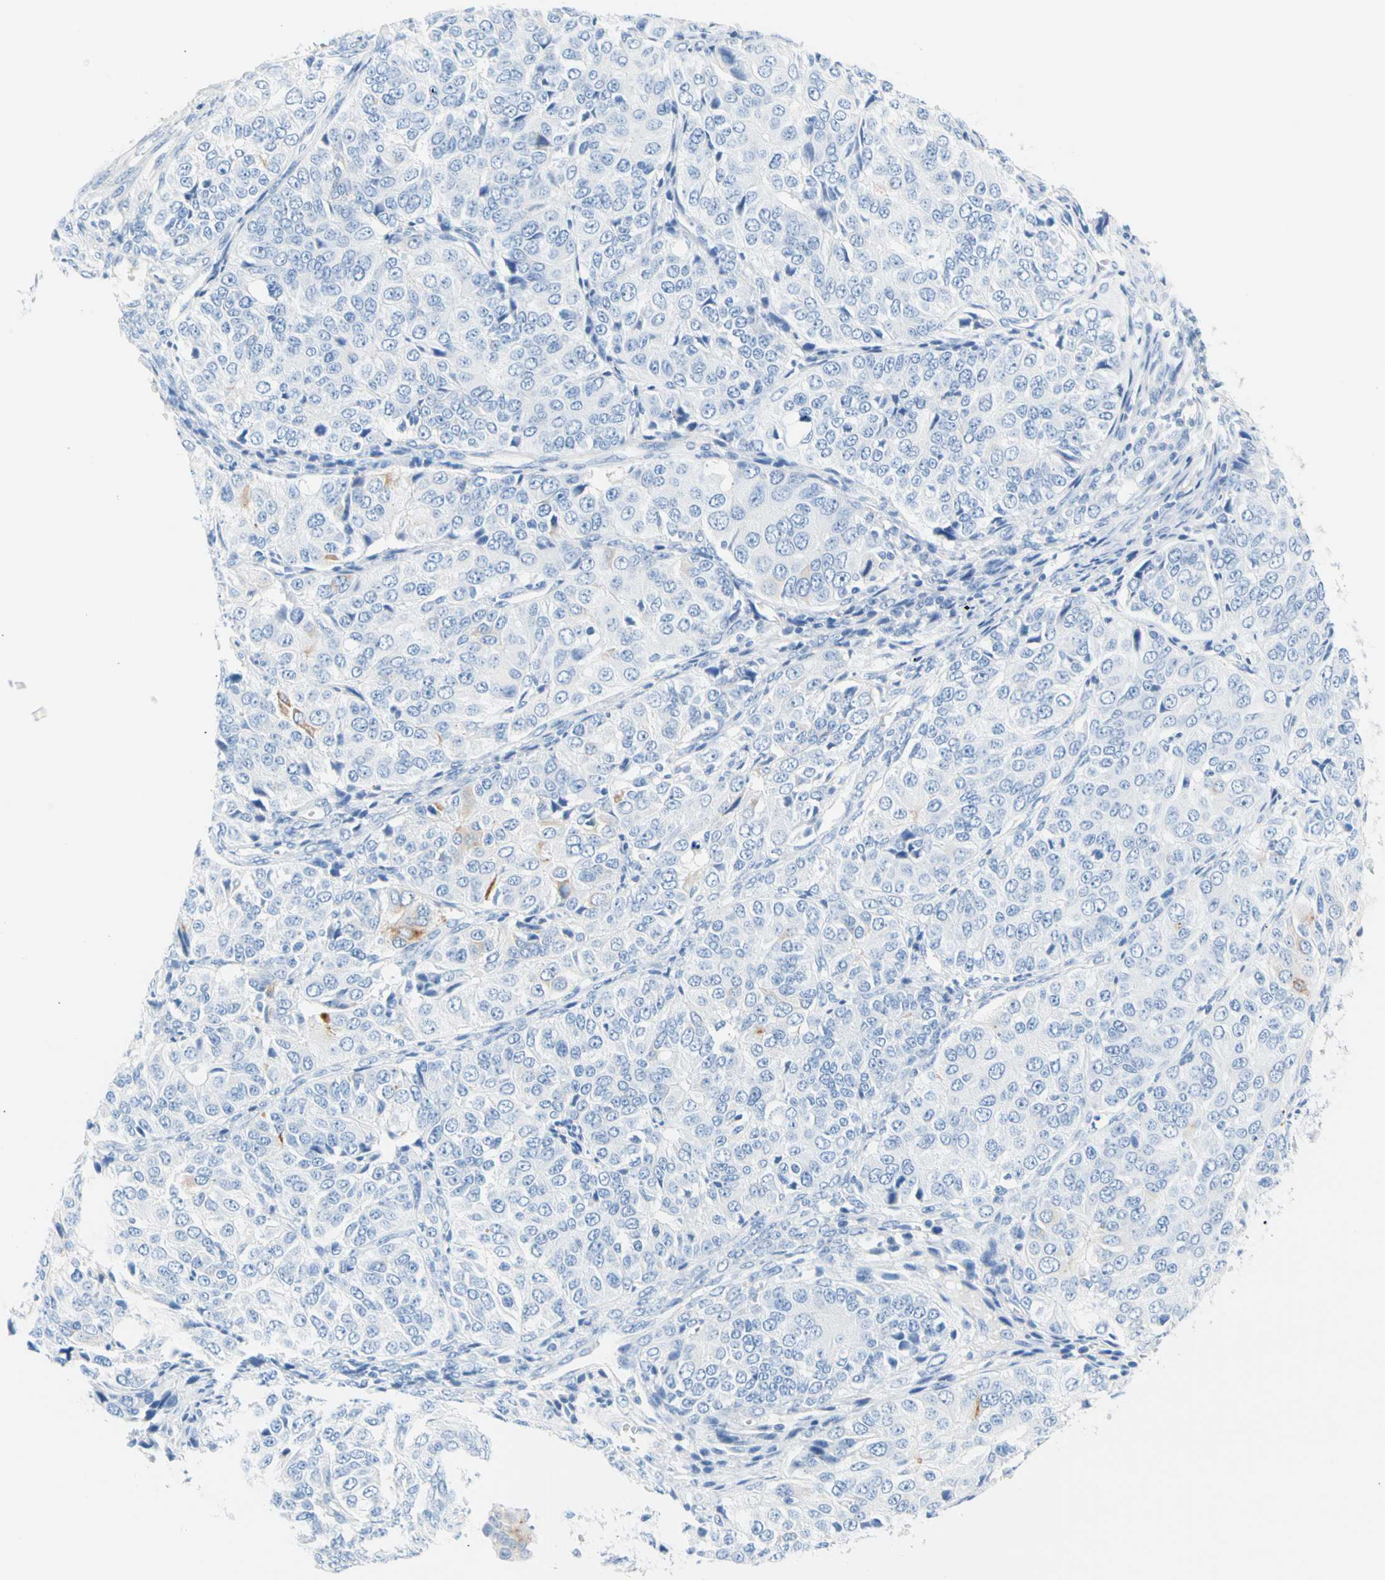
{"staining": {"intensity": "negative", "quantity": "none", "location": "none"}, "tissue": "ovarian cancer", "cell_type": "Tumor cells", "image_type": "cancer", "snomed": [{"axis": "morphology", "description": "Carcinoma, endometroid"}, {"axis": "topography", "description": "Ovary"}], "caption": "Tumor cells are negative for protein expression in human ovarian cancer. (Brightfield microscopy of DAB (3,3'-diaminobenzidine) immunohistochemistry at high magnification).", "gene": "CEL", "patient": {"sex": "female", "age": 51}}